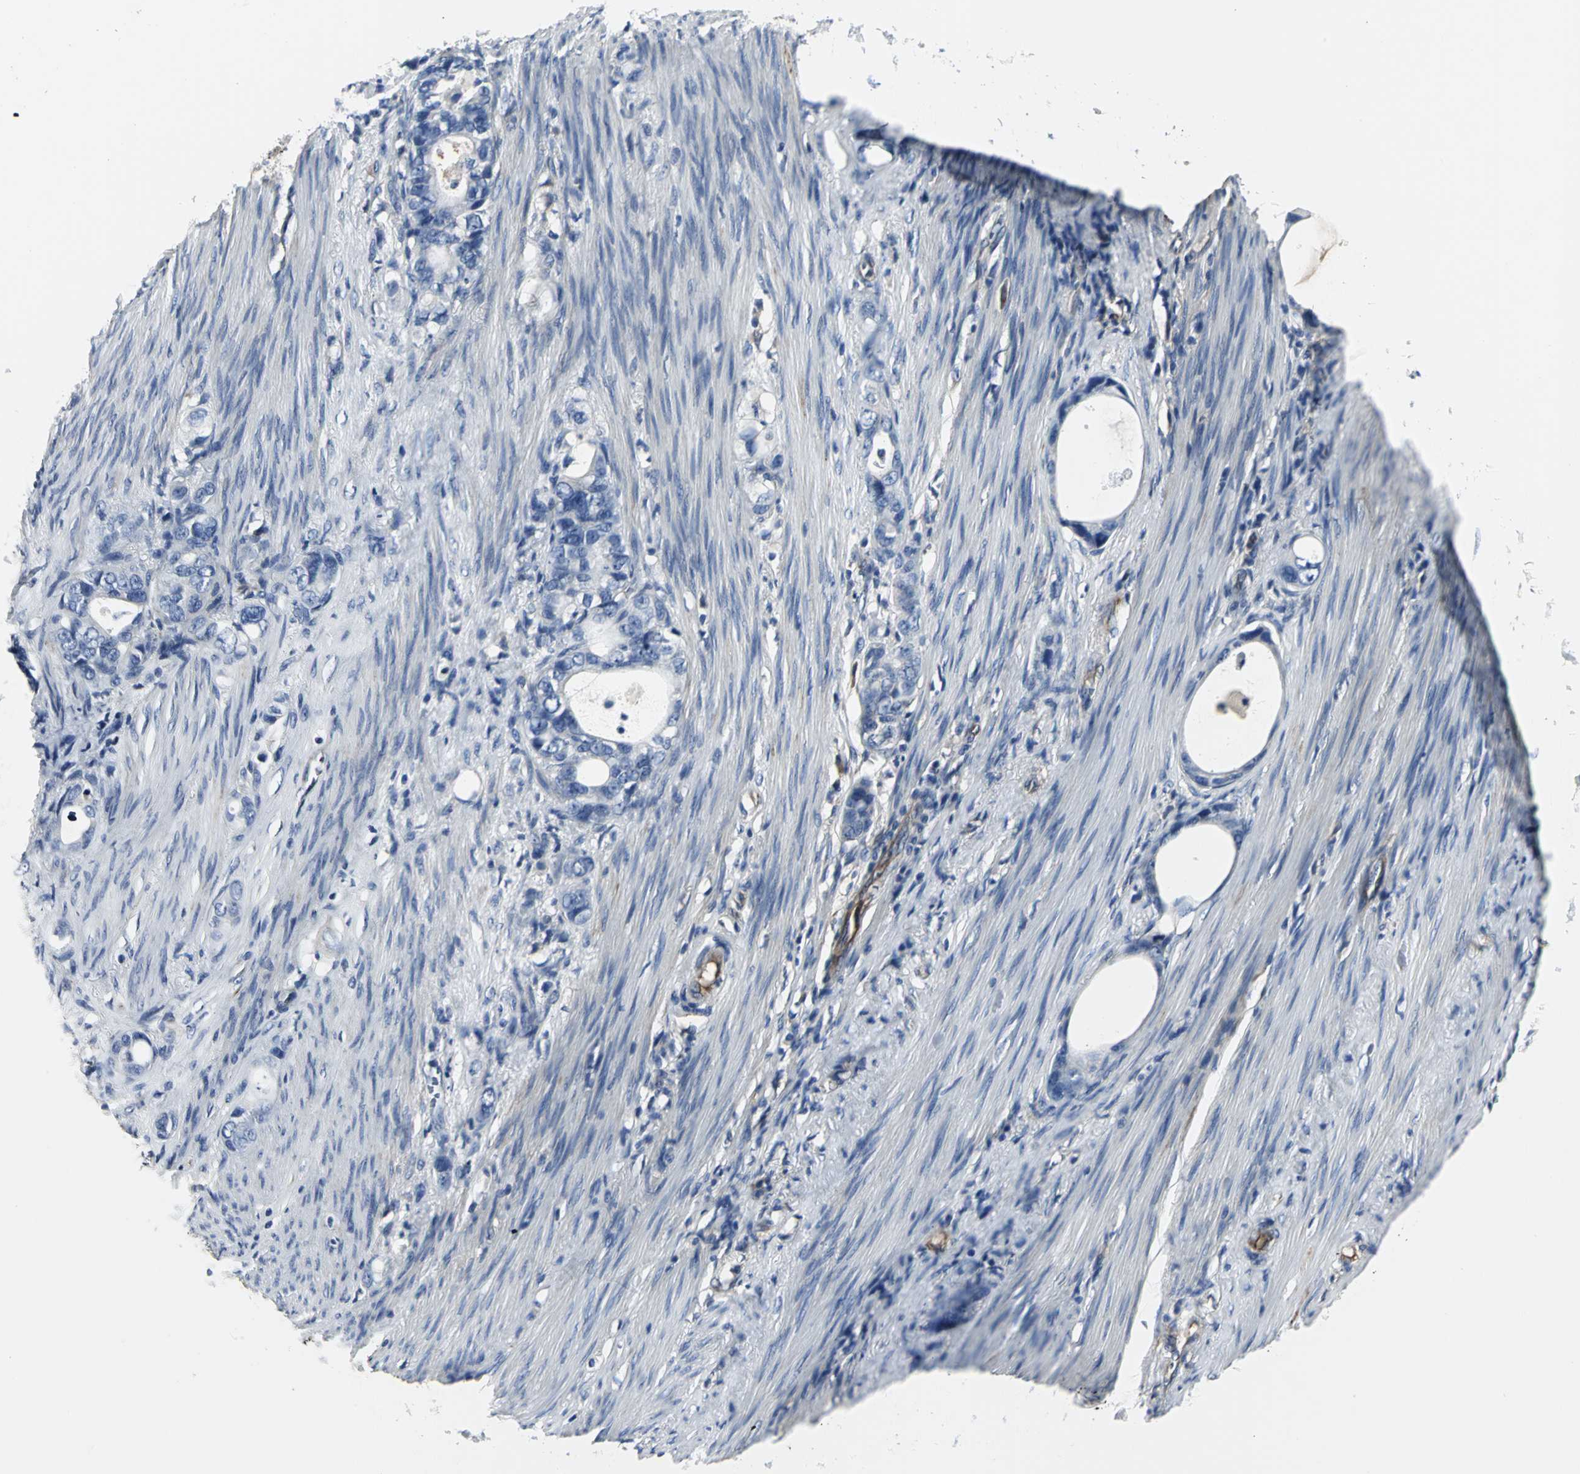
{"staining": {"intensity": "negative", "quantity": "none", "location": "none"}, "tissue": "stomach cancer", "cell_type": "Tumor cells", "image_type": "cancer", "snomed": [{"axis": "morphology", "description": "Adenocarcinoma, NOS"}, {"axis": "topography", "description": "Stomach"}], "caption": "Tumor cells show no significant positivity in stomach adenocarcinoma.", "gene": "CHRNB1", "patient": {"sex": "female", "age": 75}}